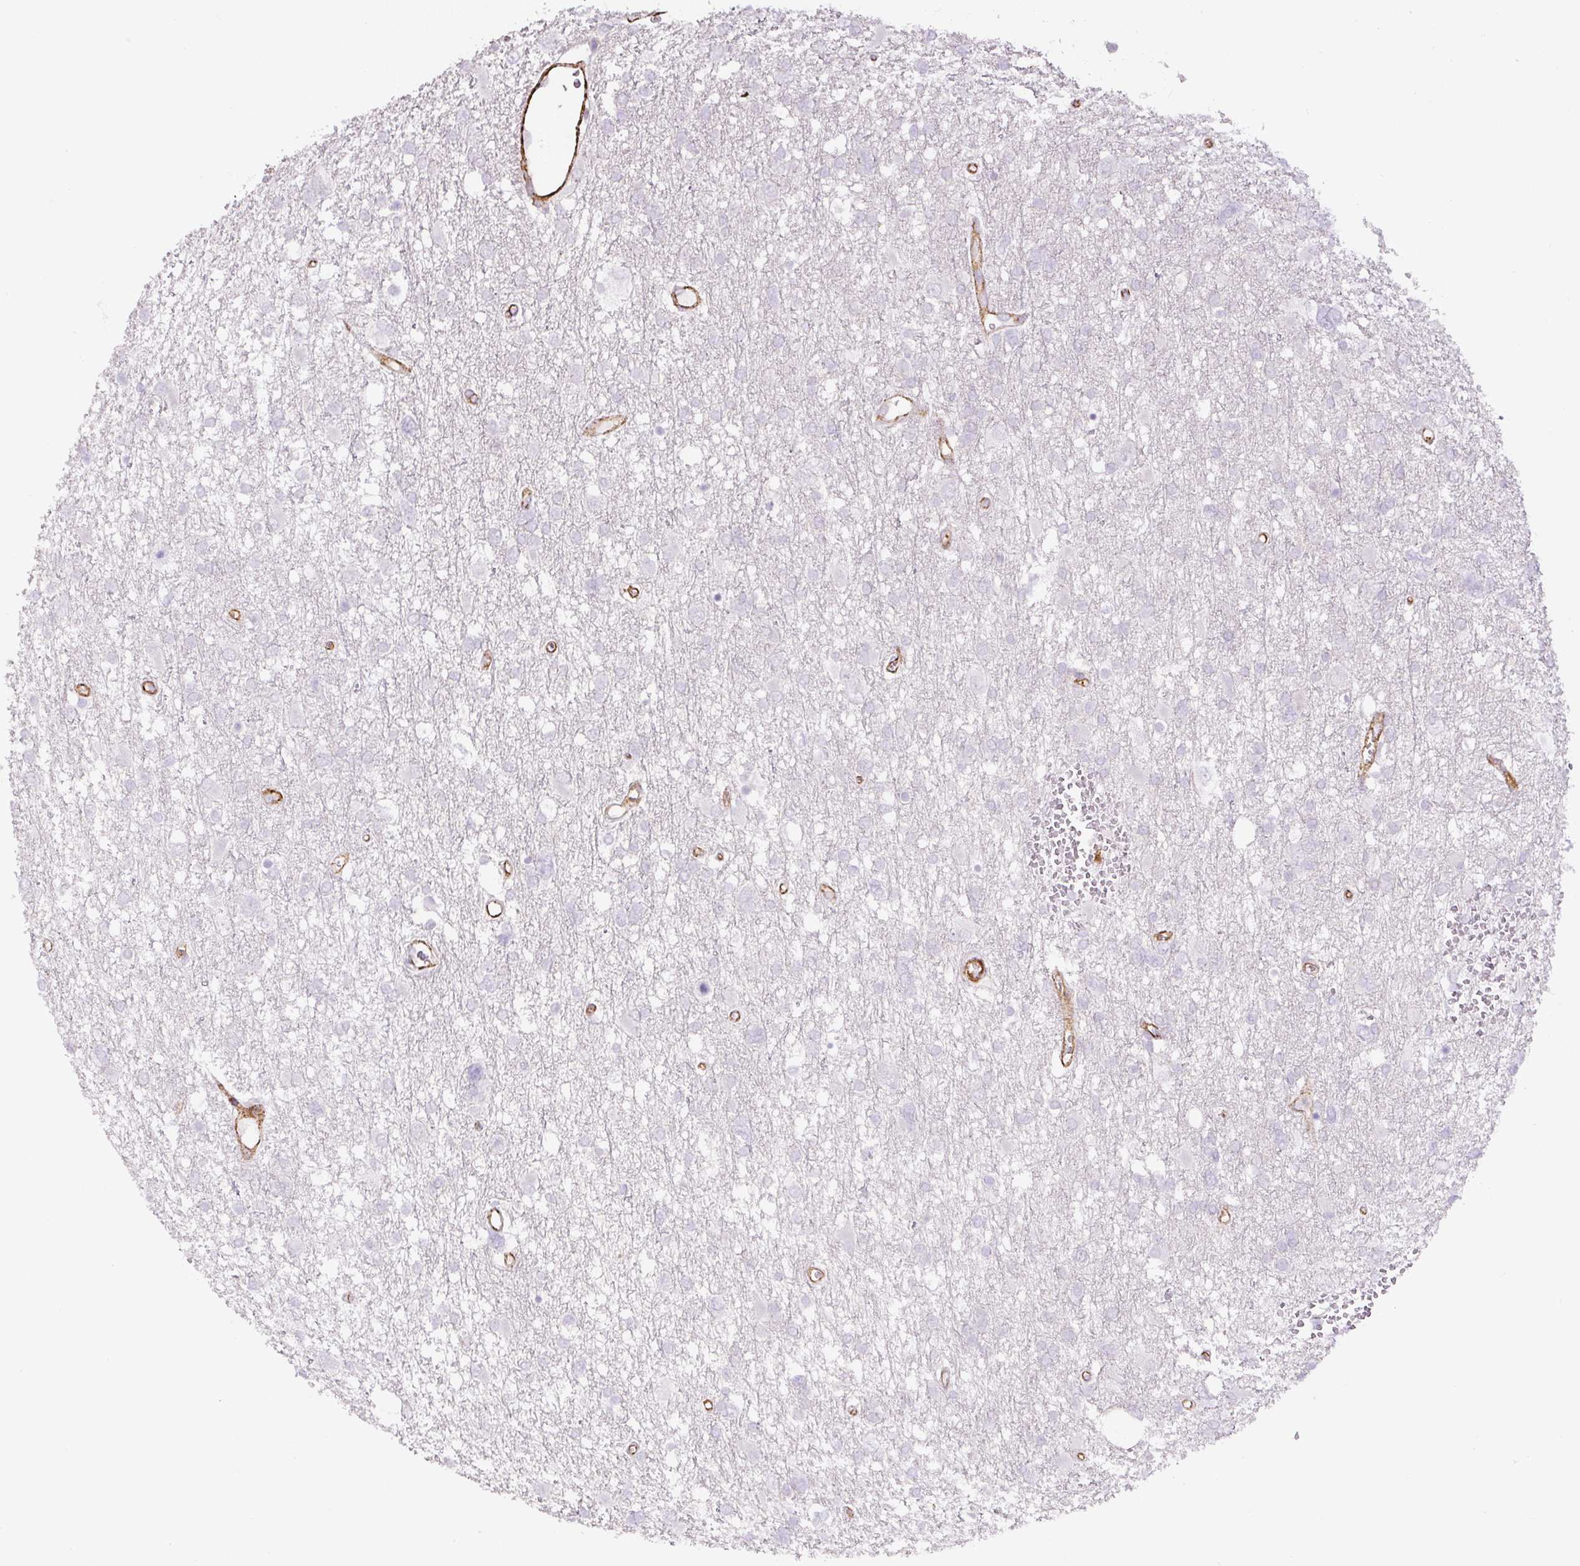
{"staining": {"intensity": "negative", "quantity": "none", "location": "none"}, "tissue": "glioma", "cell_type": "Tumor cells", "image_type": "cancer", "snomed": [{"axis": "morphology", "description": "Glioma, malignant, High grade"}, {"axis": "topography", "description": "Brain"}], "caption": "This is an immunohistochemistry (IHC) histopathology image of glioma. There is no staining in tumor cells.", "gene": "MYL12A", "patient": {"sex": "male", "age": 61}}